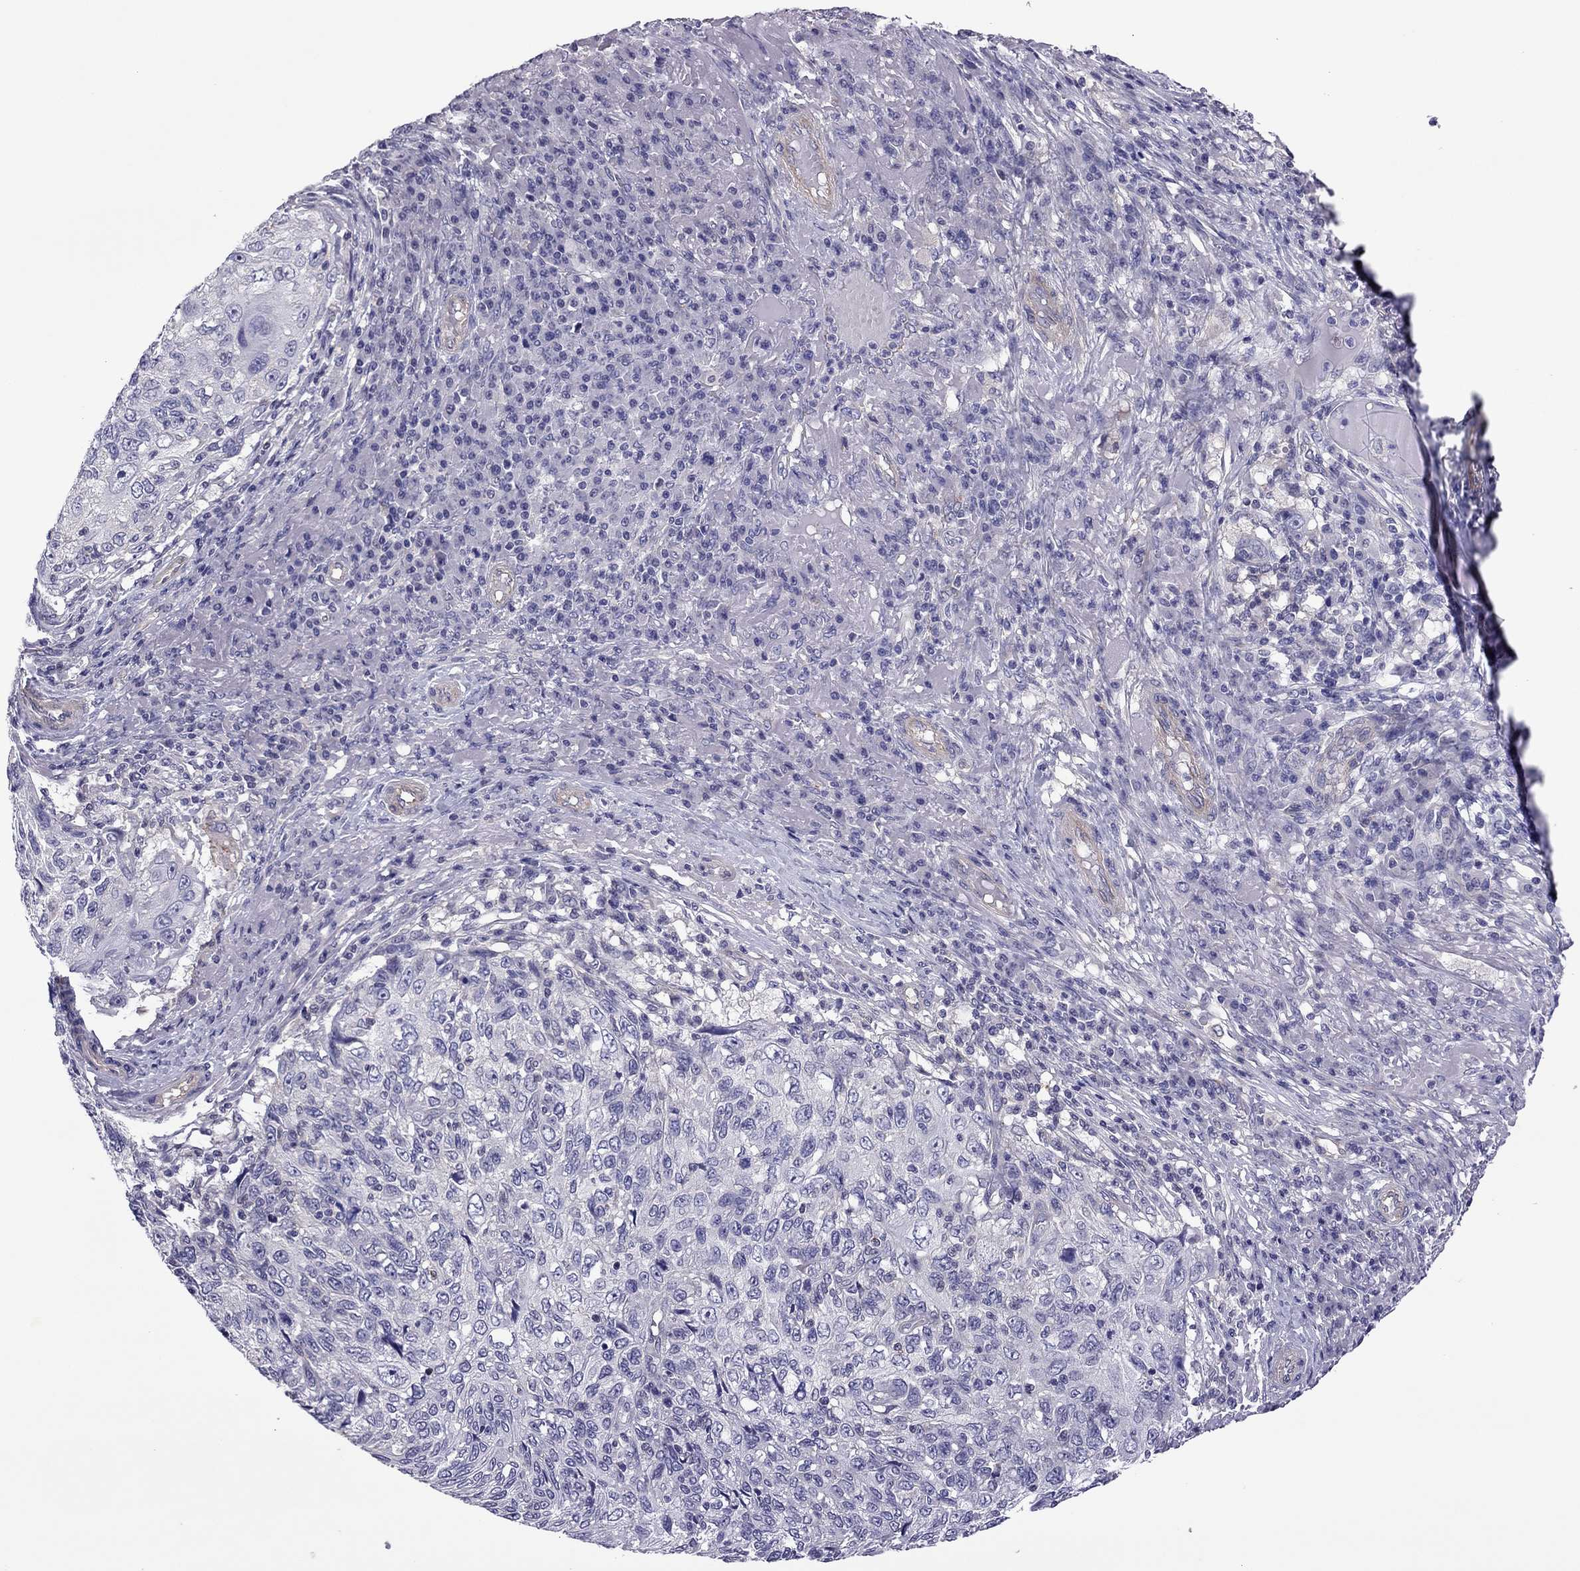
{"staining": {"intensity": "negative", "quantity": "none", "location": "none"}, "tissue": "skin cancer", "cell_type": "Tumor cells", "image_type": "cancer", "snomed": [{"axis": "morphology", "description": "Squamous cell carcinoma, NOS"}, {"axis": "topography", "description": "Skin"}], "caption": "Immunohistochemical staining of human skin cancer (squamous cell carcinoma) exhibits no significant staining in tumor cells. (DAB (3,3'-diaminobenzidine) immunohistochemistry with hematoxylin counter stain).", "gene": "SLC16A8", "patient": {"sex": "male", "age": 92}}